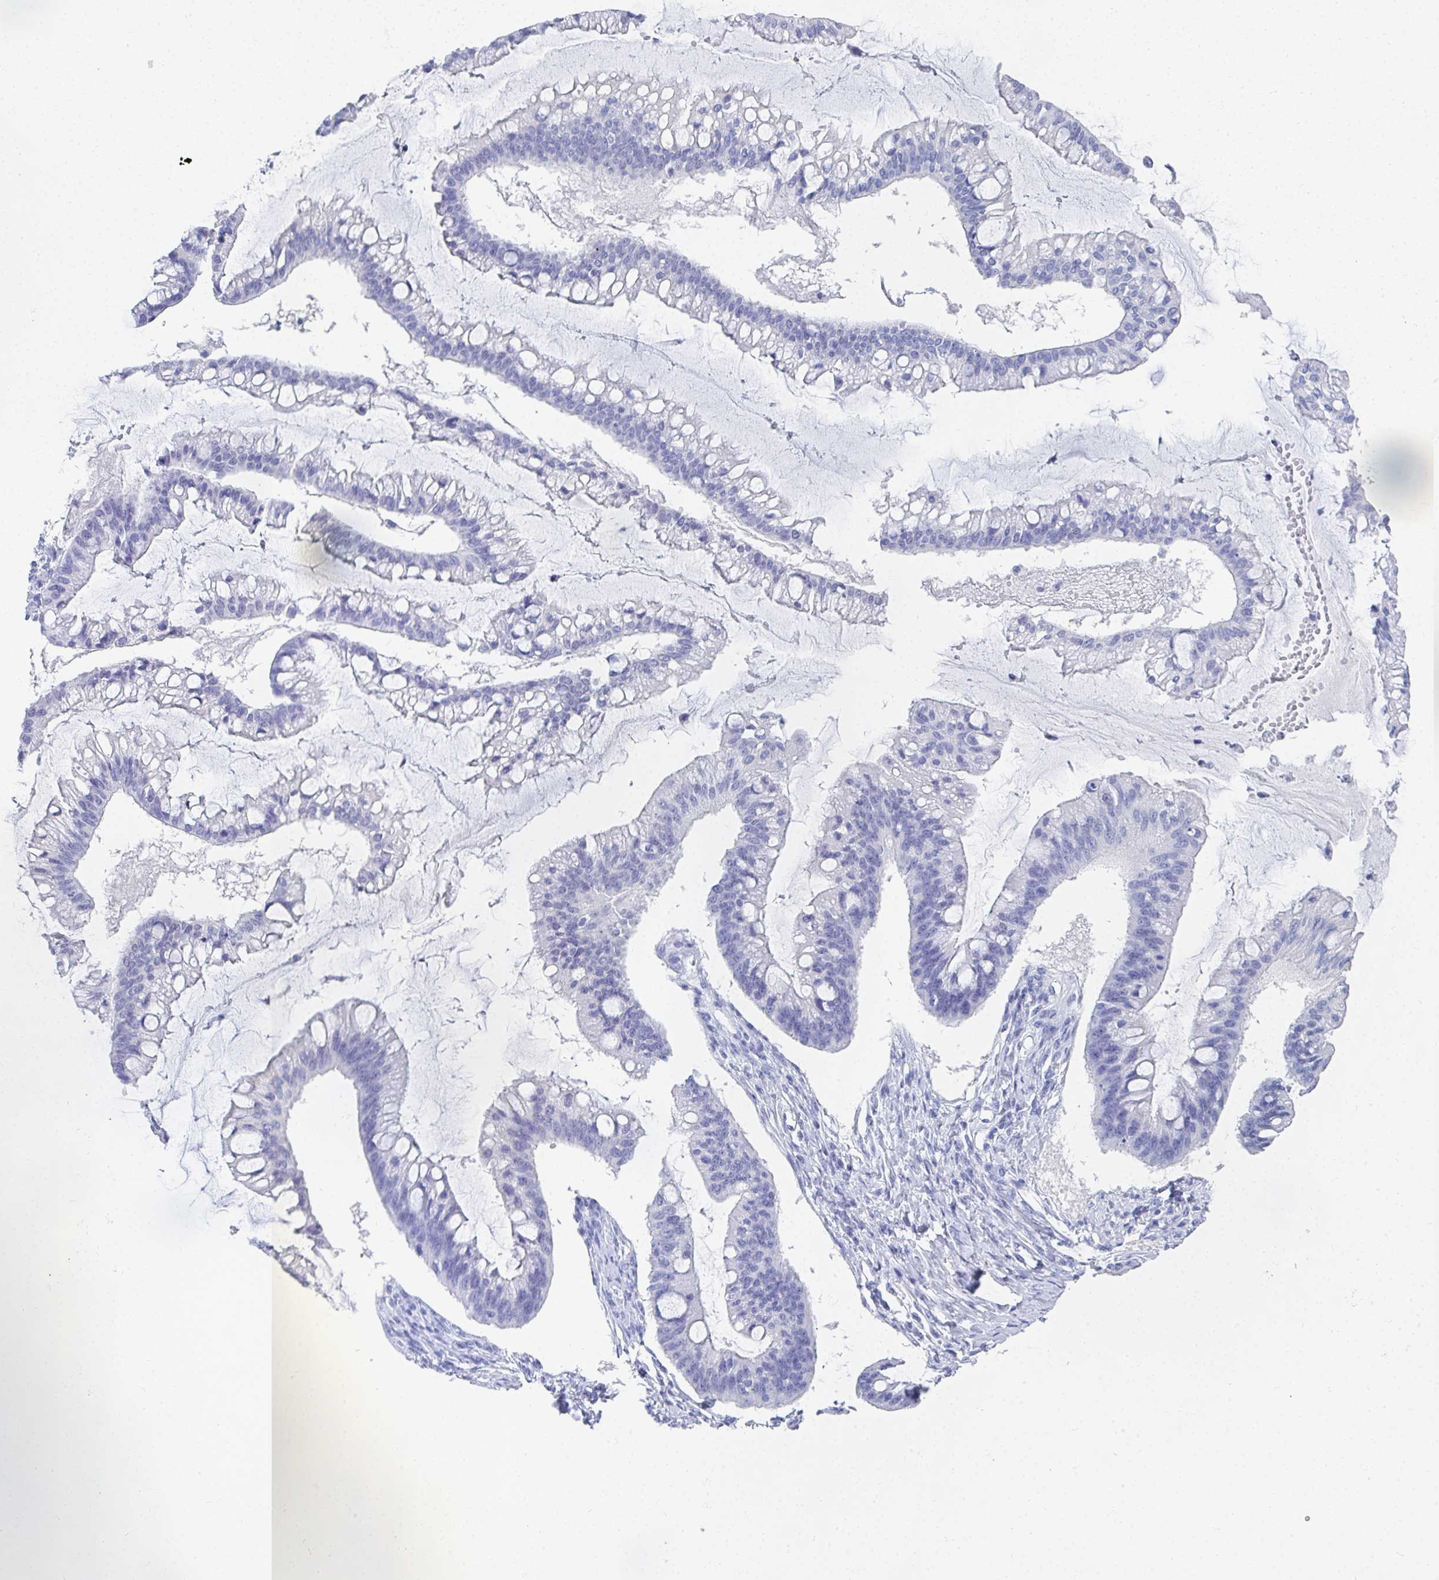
{"staining": {"intensity": "negative", "quantity": "none", "location": "none"}, "tissue": "ovarian cancer", "cell_type": "Tumor cells", "image_type": "cancer", "snomed": [{"axis": "morphology", "description": "Cystadenocarcinoma, mucinous, NOS"}, {"axis": "topography", "description": "Ovary"}], "caption": "Tumor cells are negative for brown protein staining in ovarian cancer (mucinous cystadenocarcinoma).", "gene": "GRIA1", "patient": {"sex": "female", "age": 73}}